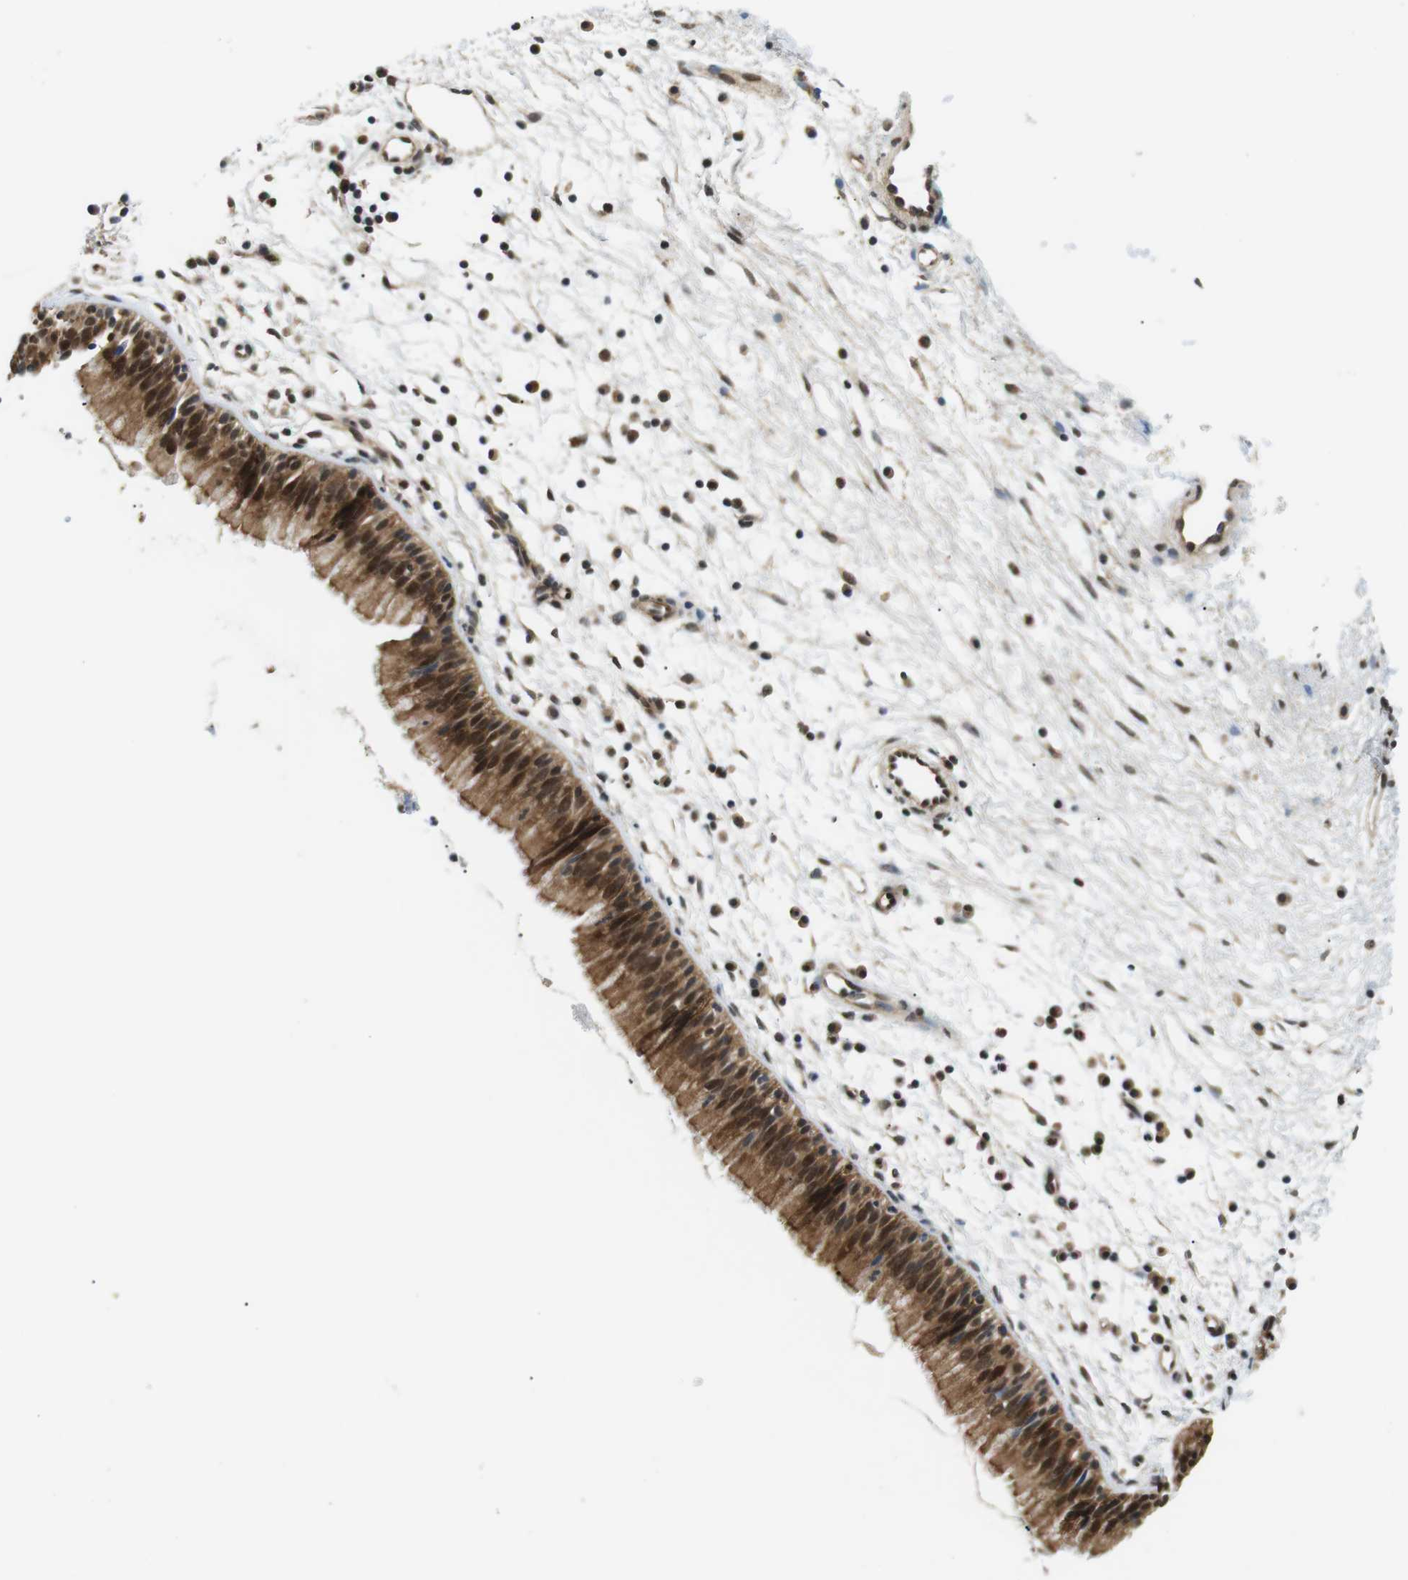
{"staining": {"intensity": "strong", "quantity": ">75%", "location": "cytoplasmic/membranous,nuclear"}, "tissue": "nasopharynx", "cell_type": "Respiratory epithelial cells", "image_type": "normal", "snomed": [{"axis": "morphology", "description": "Normal tissue, NOS"}, {"axis": "topography", "description": "Nasopharynx"}], "caption": "Immunohistochemical staining of normal nasopharynx displays >75% levels of strong cytoplasmic/membranous,nuclear protein positivity in approximately >75% of respiratory epithelial cells.", "gene": "CSNK2B", "patient": {"sex": "male", "age": 21}}